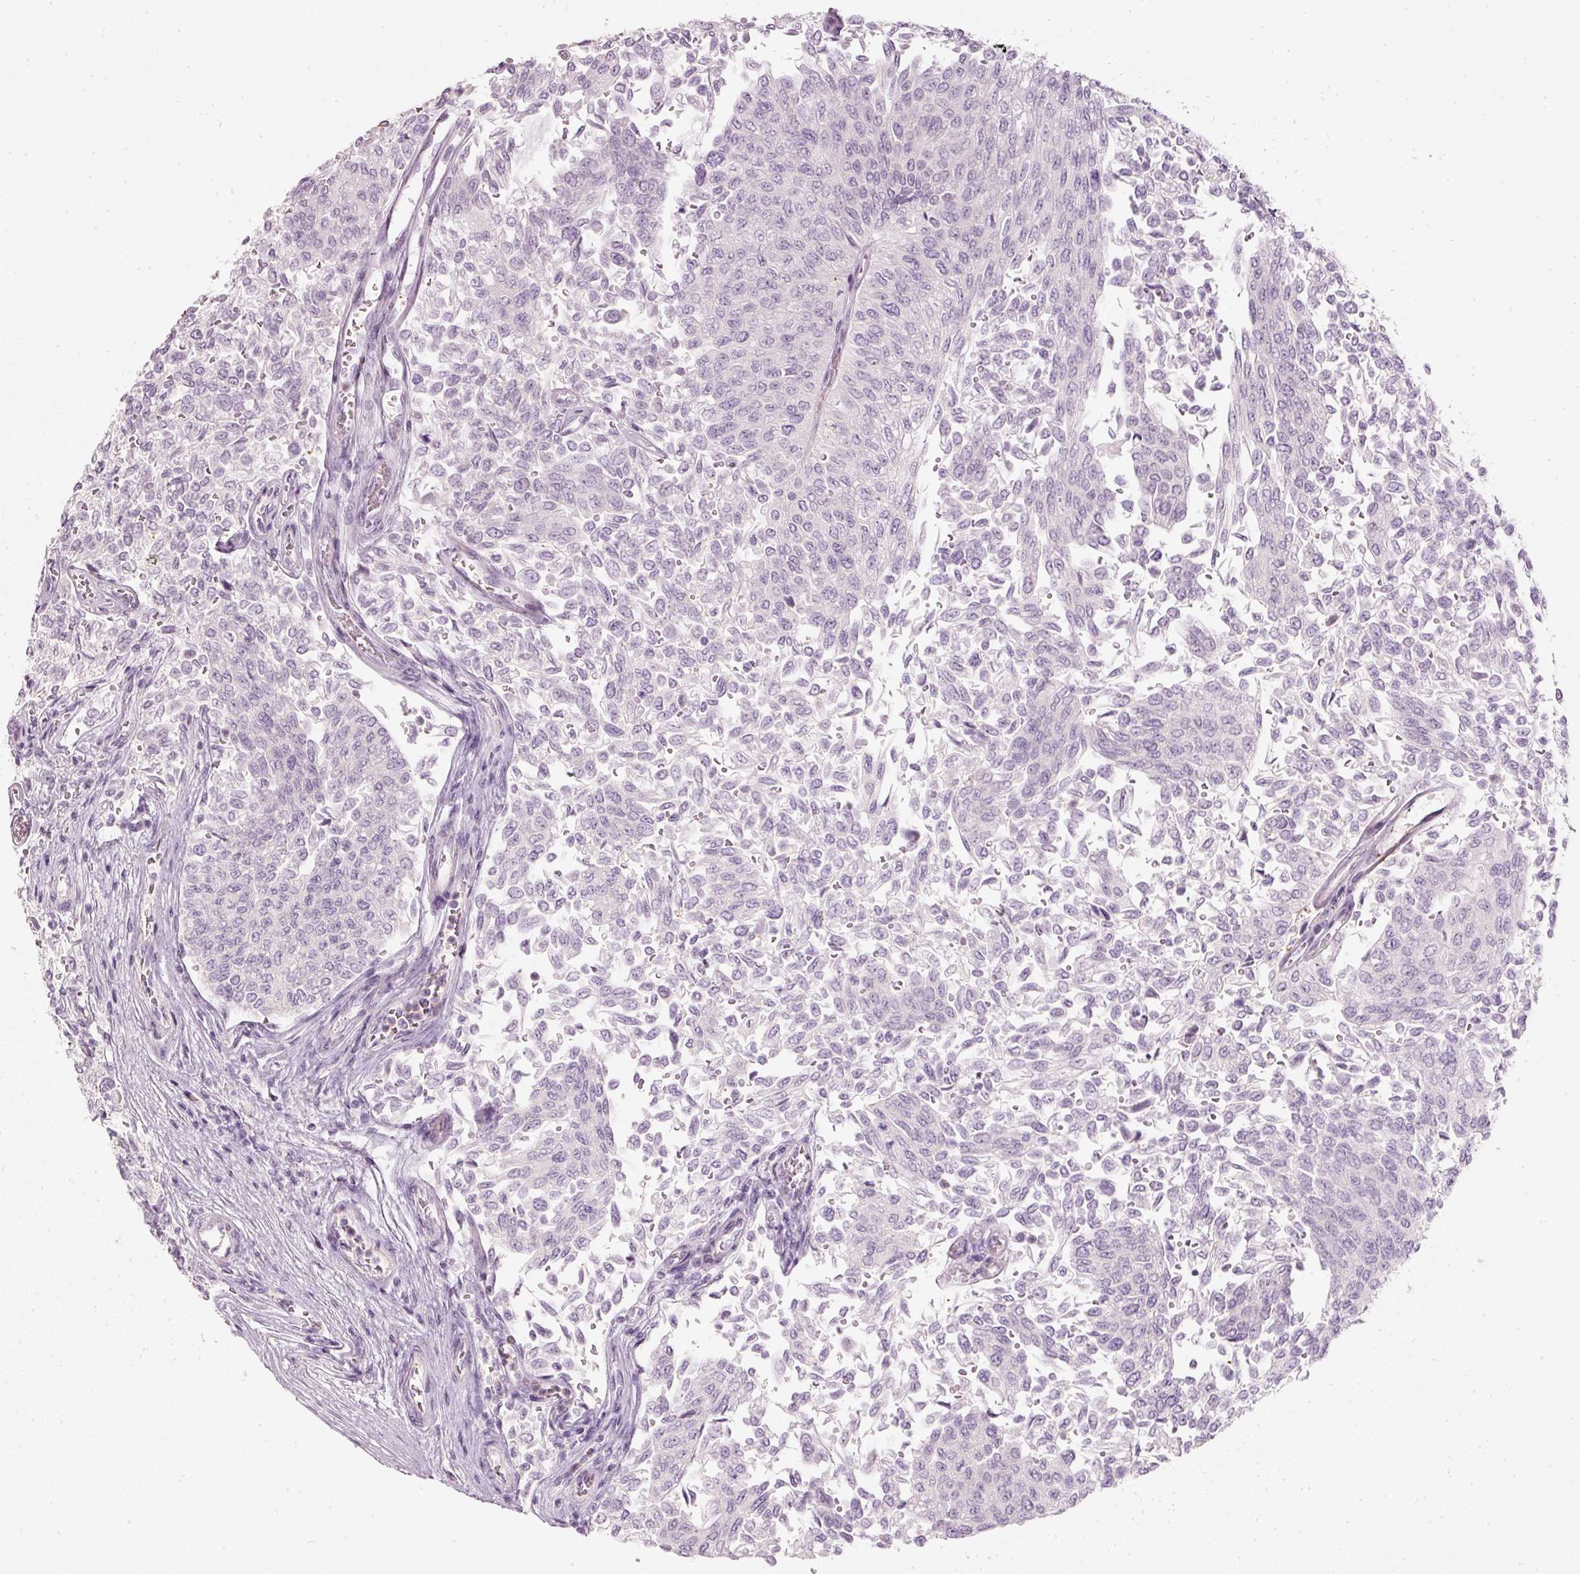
{"staining": {"intensity": "negative", "quantity": "none", "location": "none"}, "tissue": "urothelial cancer", "cell_type": "Tumor cells", "image_type": "cancer", "snomed": [{"axis": "morphology", "description": "Urothelial carcinoma, NOS"}, {"axis": "topography", "description": "Urinary bladder"}], "caption": "A photomicrograph of transitional cell carcinoma stained for a protein demonstrates no brown staining in tumor cells. The staining is performed using DAB brown chromogen with nuclei counter-stained in using hematoxylin.", "gene": "LECT2", "patient": {"sex": "male", "age": 59}}